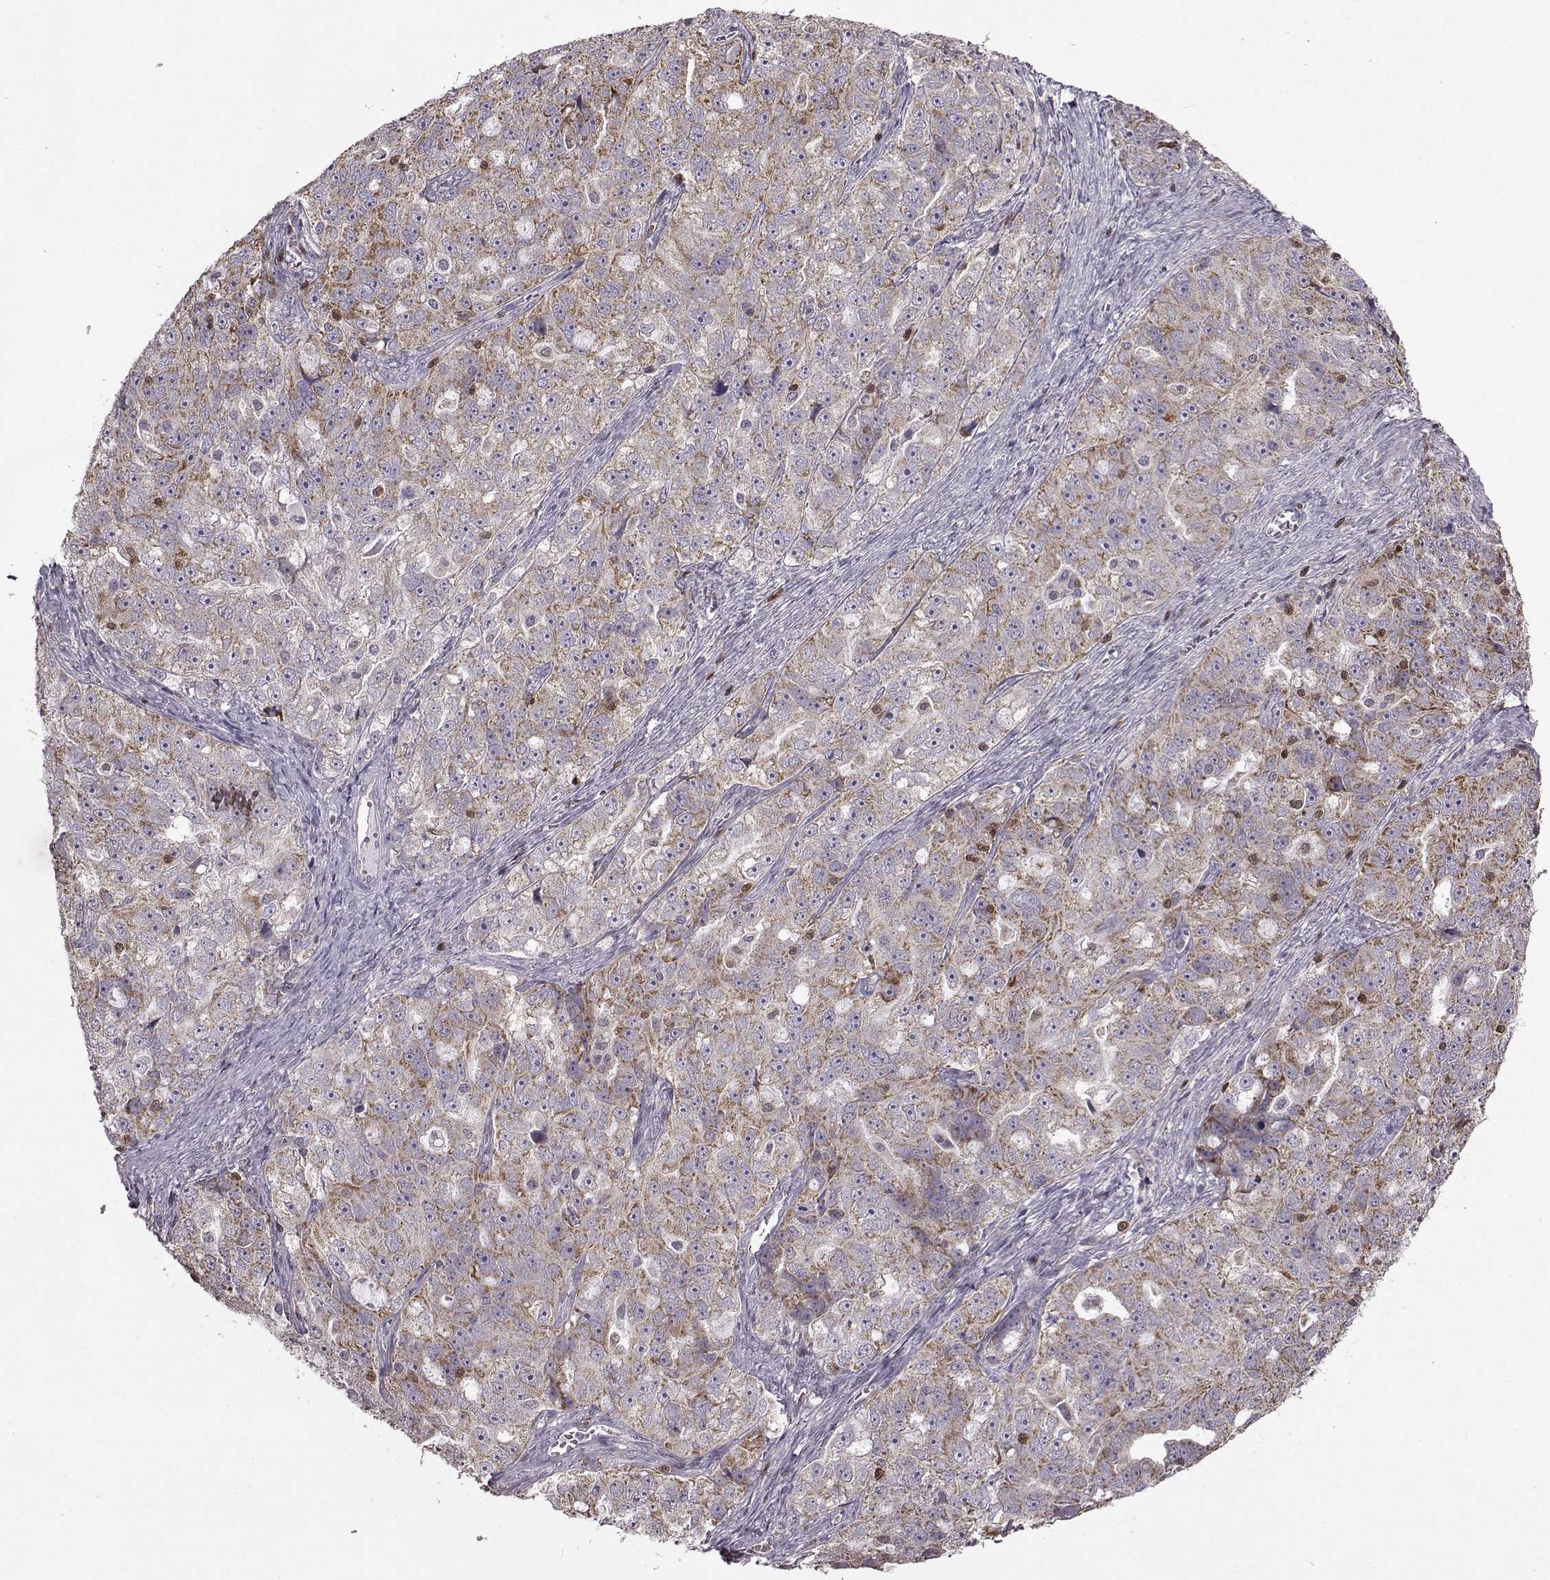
{"staining": {"intensity": "moderate", "quantity": ">75%", "location": "cytoplasmic/membranous"}, "tissue": "ovarian cancer", "cell_type": "Tumor cells", "image_type": "cancer", "snomed": [{"axis": "morphology", "description": "Cystadenocarcinoma, serous, NOS"}, {"axis": "topography", "description": "Ovary"}], "caption": "Human serous cystadenocarcinoma (ovarian) stained with a protein marker exhibits moderate staining in tumor cells.", "gene": "DOK2", "patient": {"sex": "female", "age": 51}}